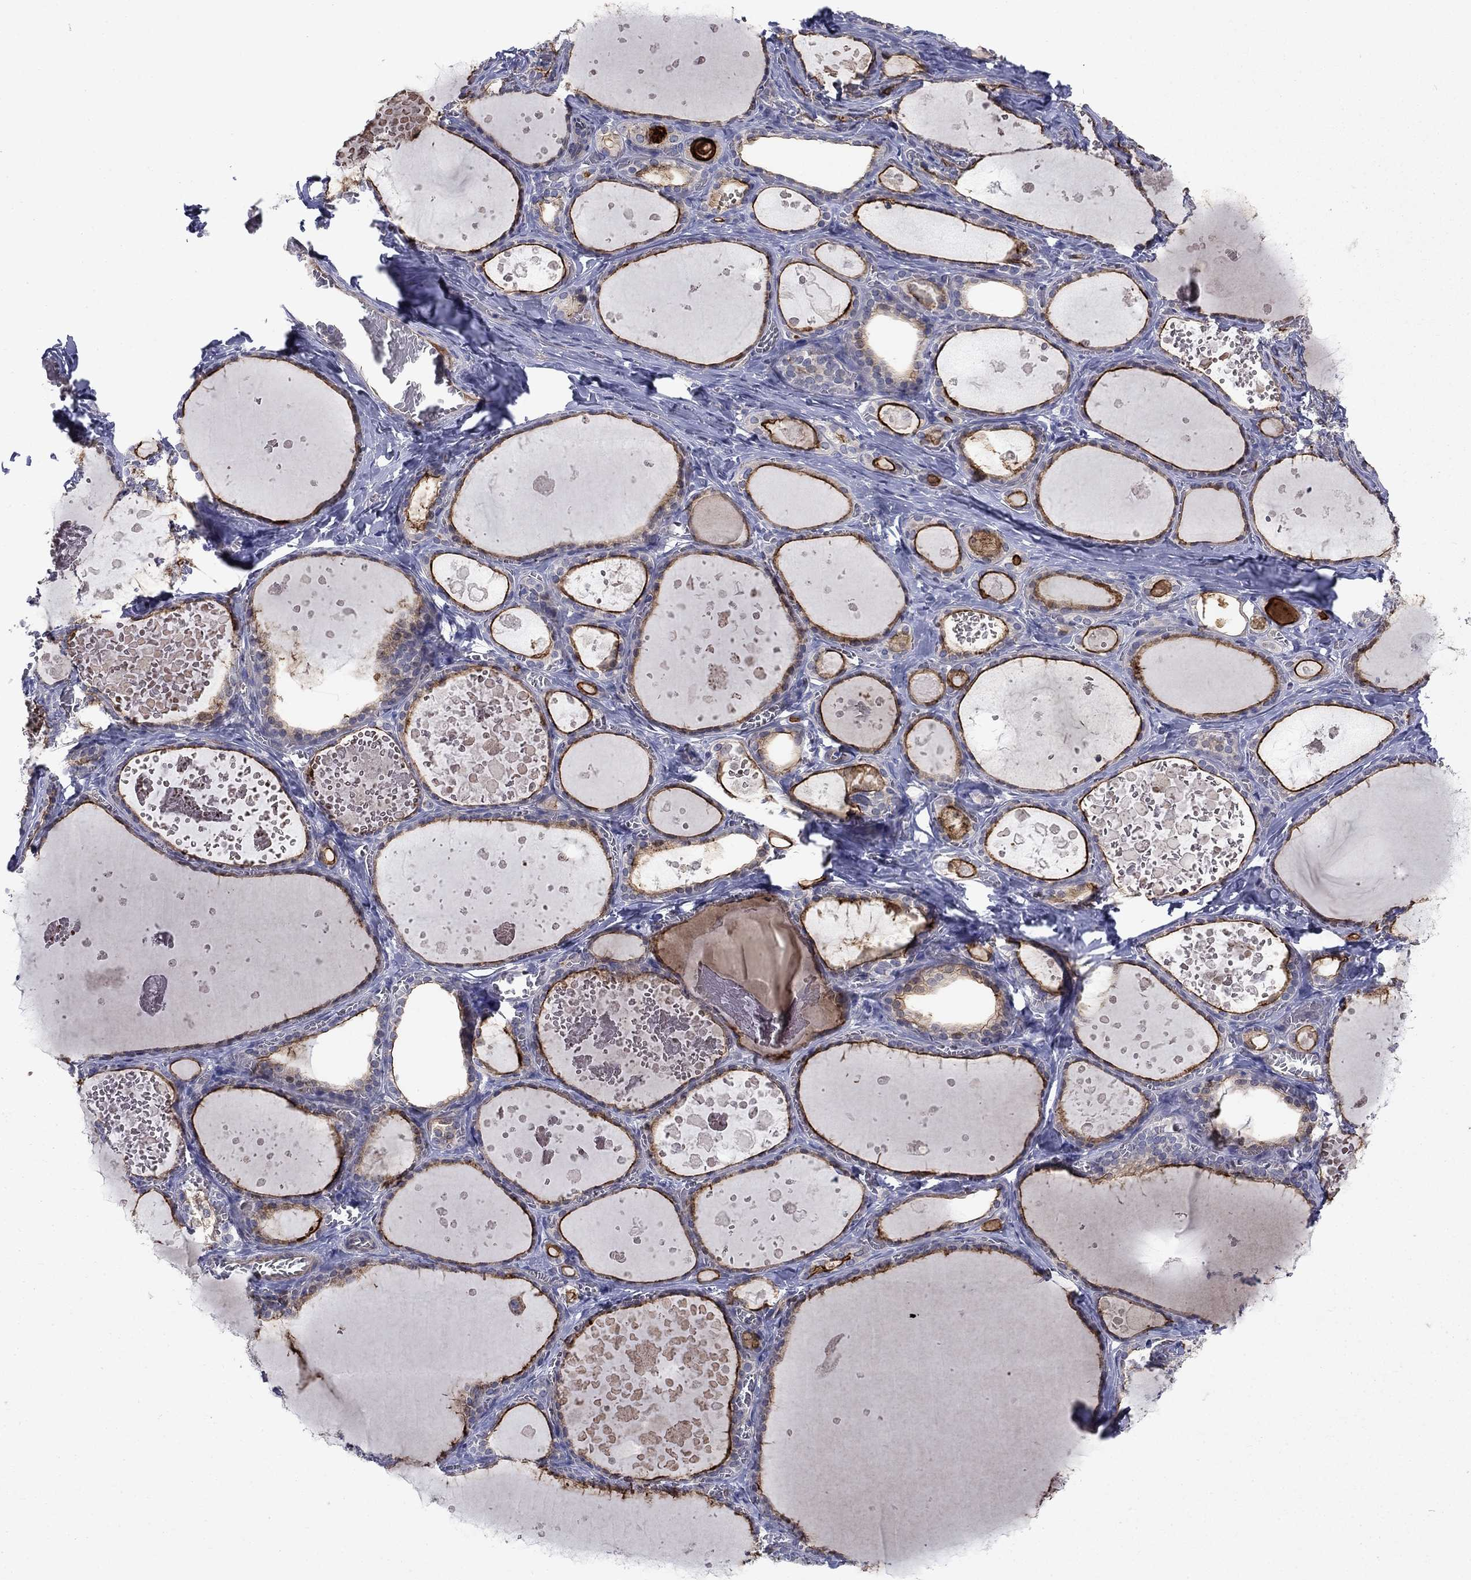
{"staining": {"intensity": "strong", "quantity": "25%-75%", "location": "cytoplasmic/membranous"}, "tissue": "thyroid gland", "cell_type": "Glandular cells", "image_type": "normal", "snomed": [{"axis": "morphology", "description": "Normal tissue, NOS"}, {"axis": "topography", "description": "Thyroid gland"}], "caption": "Immunohistochemistry staining of benign thyroid gland, which exhibits high levels of strong cytoplasmic/membranous staining in about 25%-75% of glandular cells indicating strong cytoplasmic/membranous protein positivity. The staining was performed using DAB (brown) for protein detection and nuclei were counterstained in hematoxylin (blue).", "gene": "SLC1A1", "patient": {"sex": "female", "age": 56}}